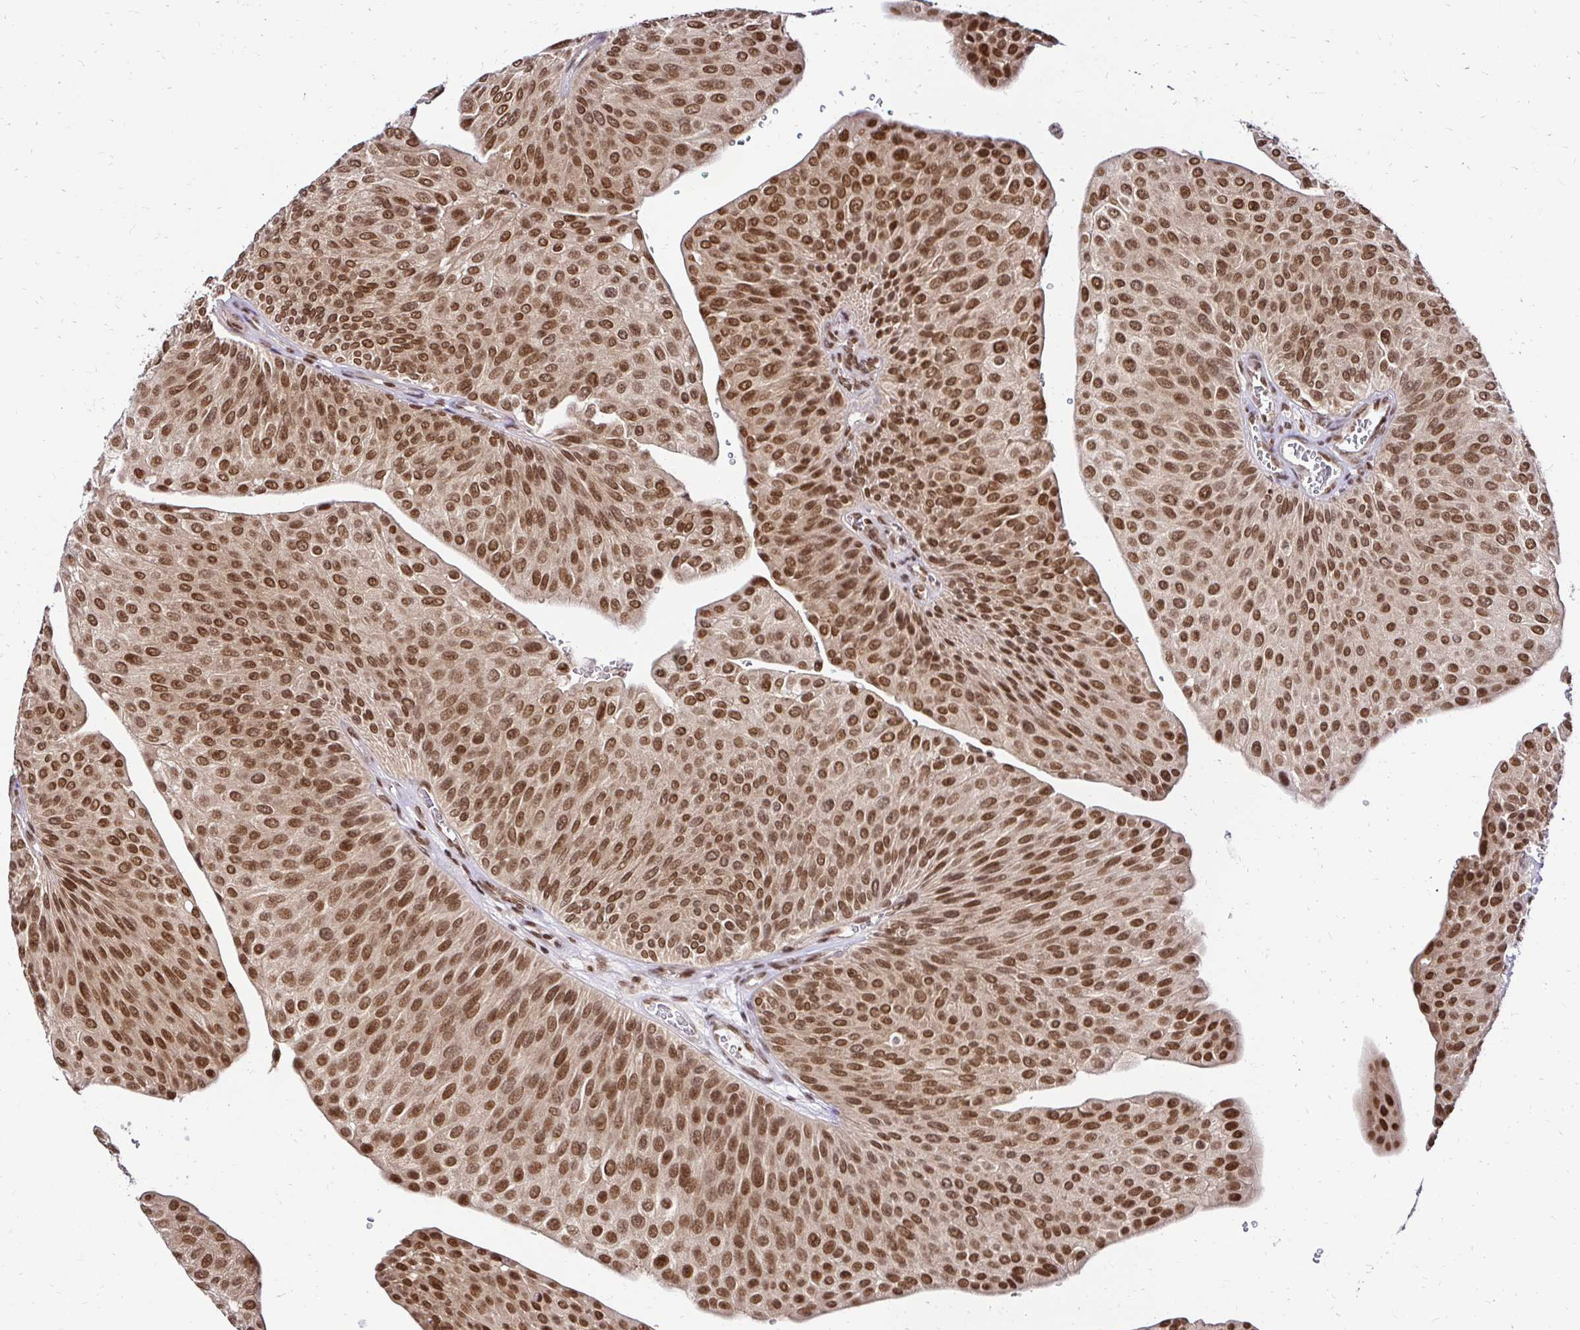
{"staining": {"intensity": "moderate", "quantity": ">75%", "location": "nuclear"}, "tissue": "urothelial cancer", "cell_type": "Tumor cells", "image_type": "cancer", "snomed": [{"axis": "morphology", "description": "Urothelial carcinoma, NOS"}, {"axis": "topography", "description": "Urinary bladder"}], "caption": "A micrograph of urothelial cancer stained for a protein displays moderate nuclear brown staining in tumor cells. (Stains: DAB (3,3'-diaminobenzidine) in brown, nuclei in blue, Microscopy: brightfield microscopy at high magnification).", "gene": "GLYR1", "patient": {"sex": "male", "age": 67}}